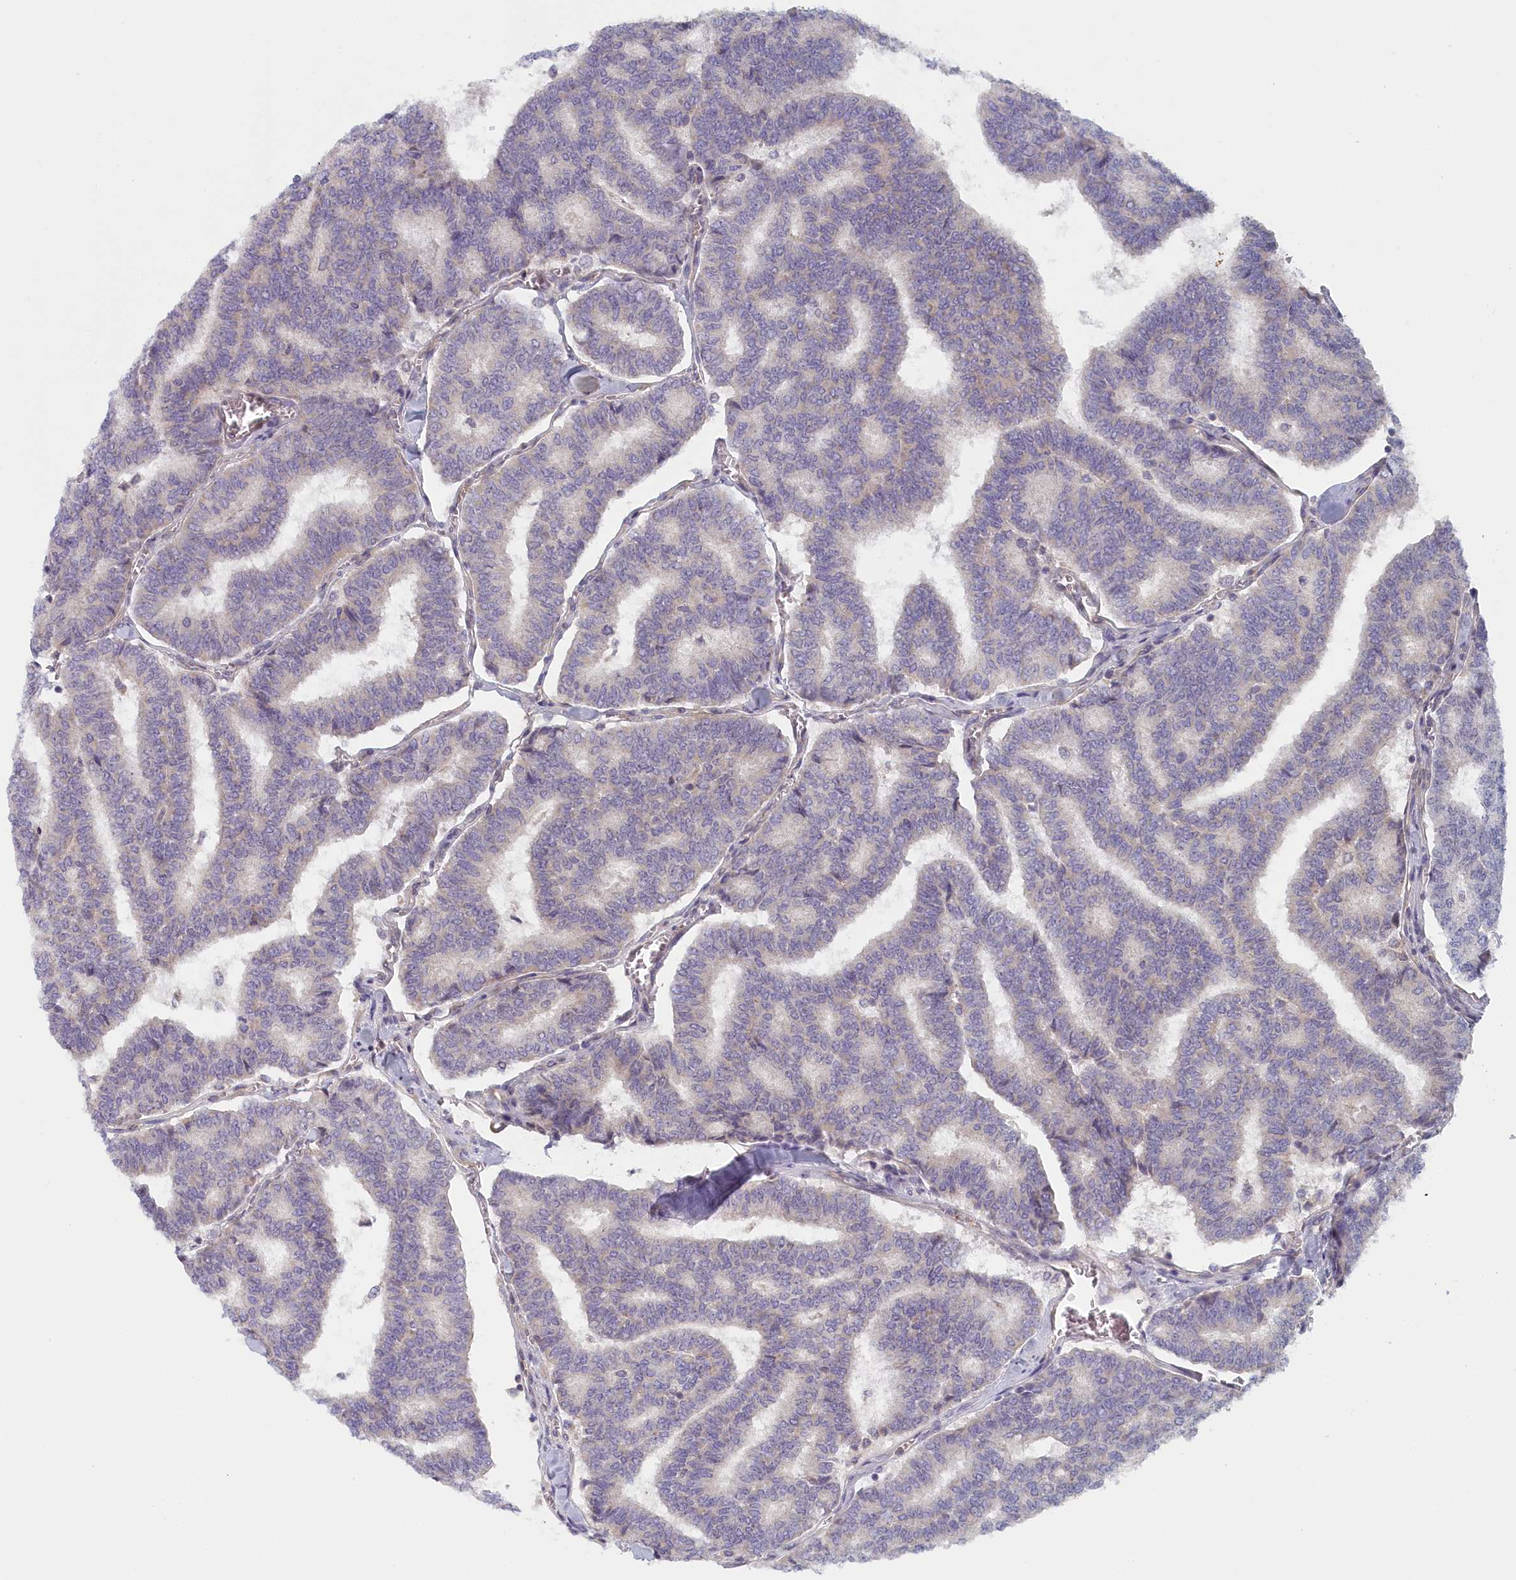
{"staining": {"intensity": "negative", "quantity": "none", "location": "none"}, "tissue": "thyroid cancer", "cell_type": "Tumor cells", "image_type": "cancer", "snomed": [{"axis": "morphology", "description": "Papillary adenocarcinoma, NOS"}, {"axis": "topography", "description": "Thyroid gland"}], "caption": "Papillary adenocarcinoma (thyroid) was stained to show a protein in brown. There is no significant expression in tumor cells.", "gene": "INTS4", "patient": {"sex": "female", "age": 35}}